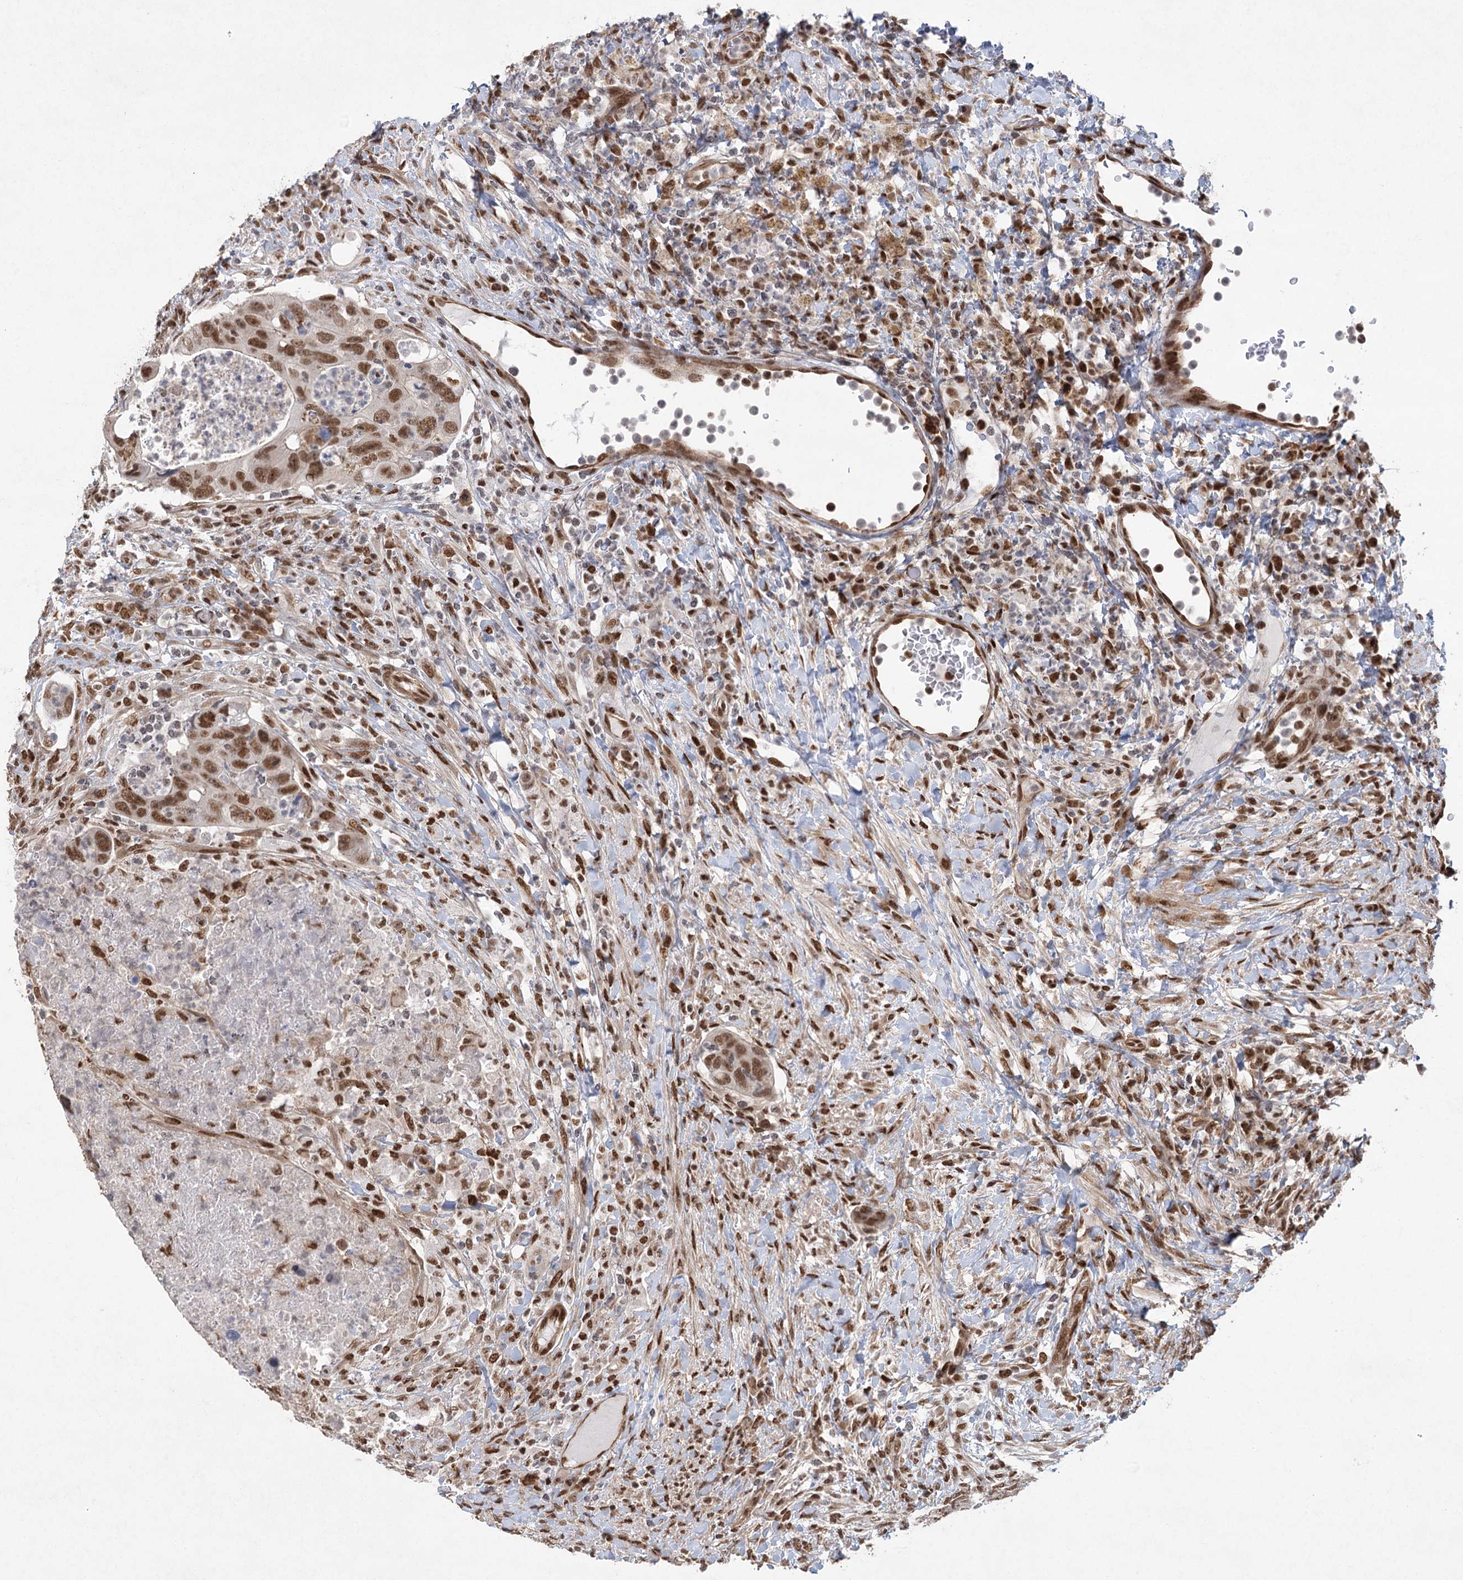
{"staining": {"intensity": "moderate", "quantity": ">75%", "location": "nuclear"}, "tissue": "colorectal cancer", "cell_type": "Tumor cells", "image_type": "cancer", "snomed": [{"axis": "morphology", "description": "Adenocarcinoma, NOS"}, {"axis": "topography", "description": "Rectum"}], "caption": "Protein expression analysis of human adenocarcinoma (colorectal) reveals moderate nuclear expression in approximately >75% of tumor cells.", "gene": "ZCCHC8", "patient": {"sex": "male", "age": 59}}